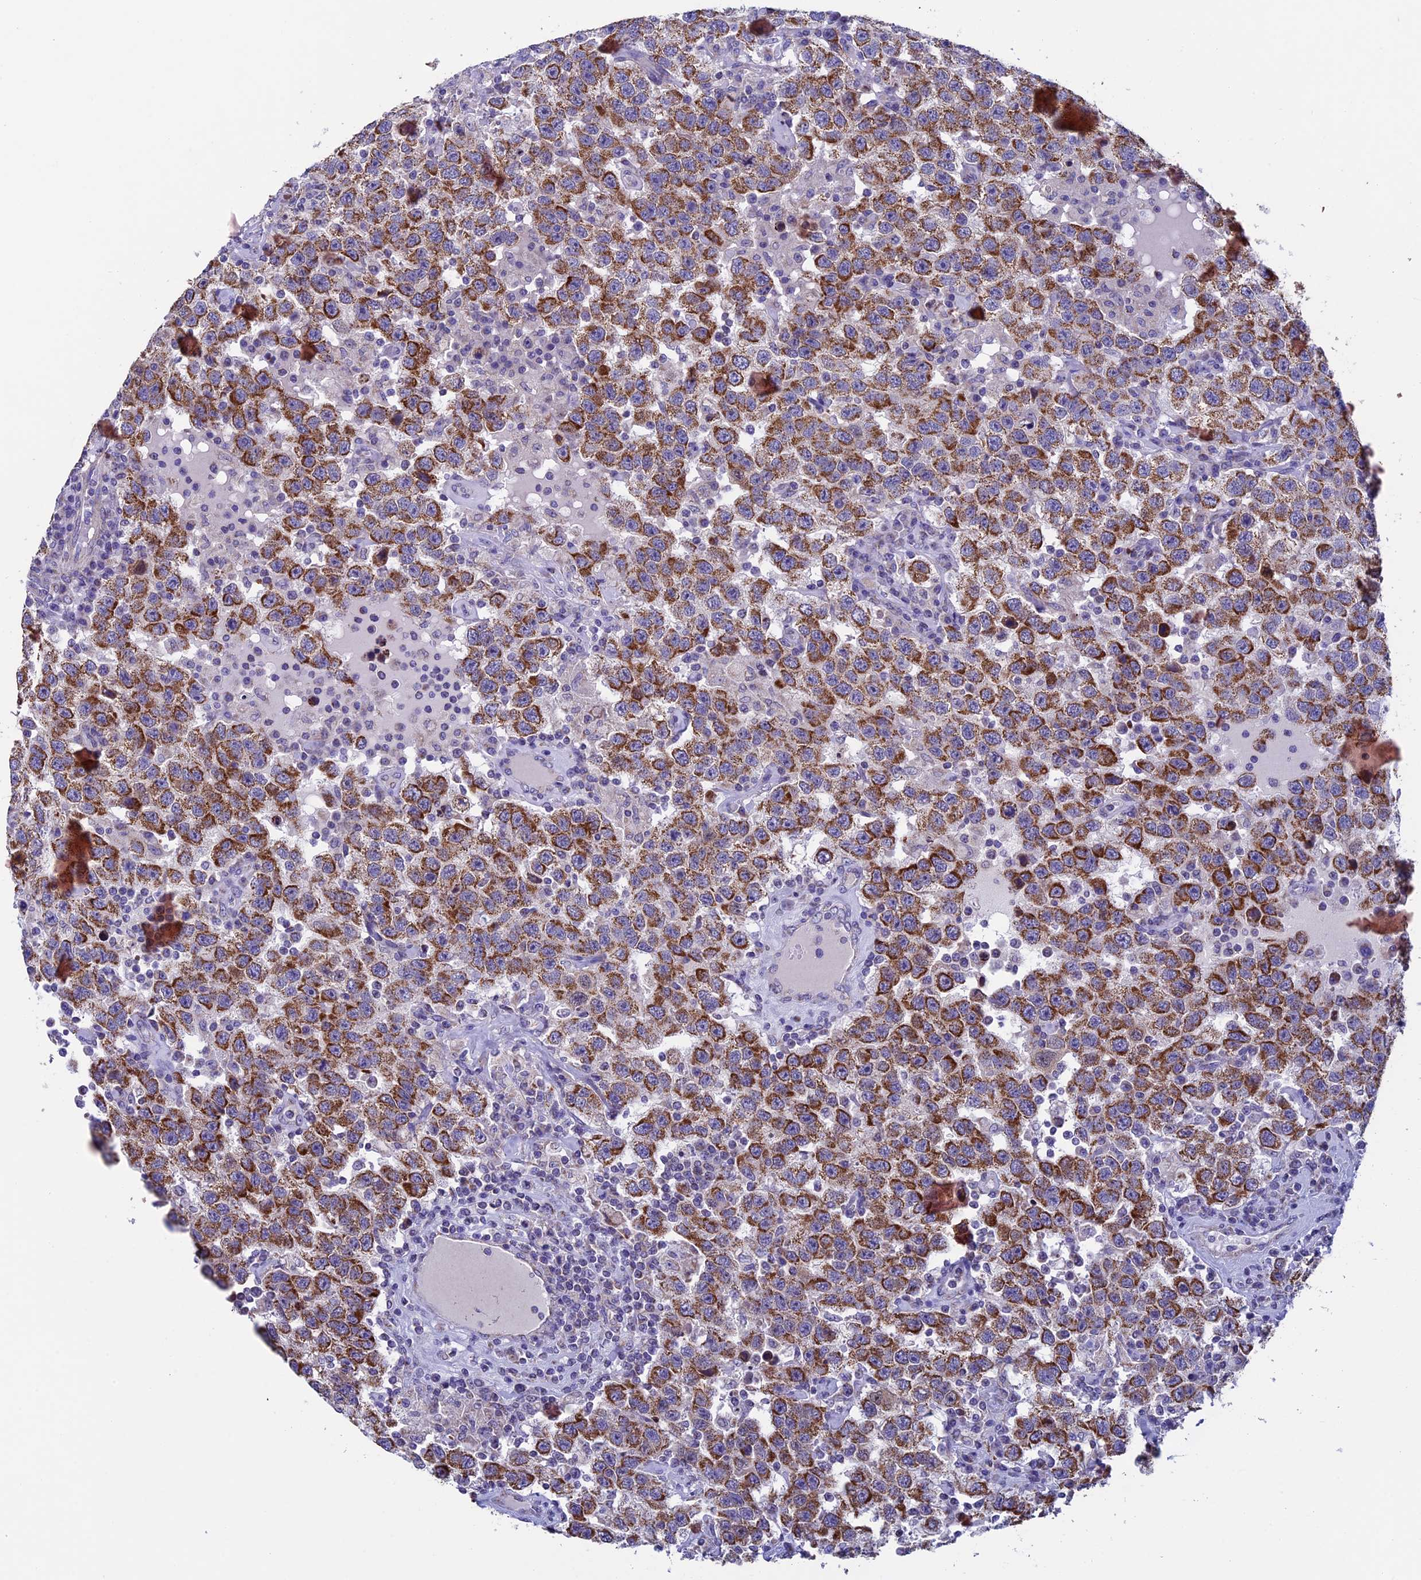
{"staining": {"intensity": "strong", "quantity": ">75%", "location": "cytoplasmic/membranous"}, "tissue": "testis cancer", "cell_type": "Tumor cells", "image_type": "cancer", "snomed": [{"axis": "morphology", "description": "Seminoma, NOS"}, {"axis": "topography", "description": "Testis"}], "caption": "About >75% of tumor cells in testis cancer reveal strong cytoplasmic/membranous protein expression as visualized by brown immunohistochemical staining.", "gene": "MFSD12", "patient": {"sex": "male", "age": 41}}